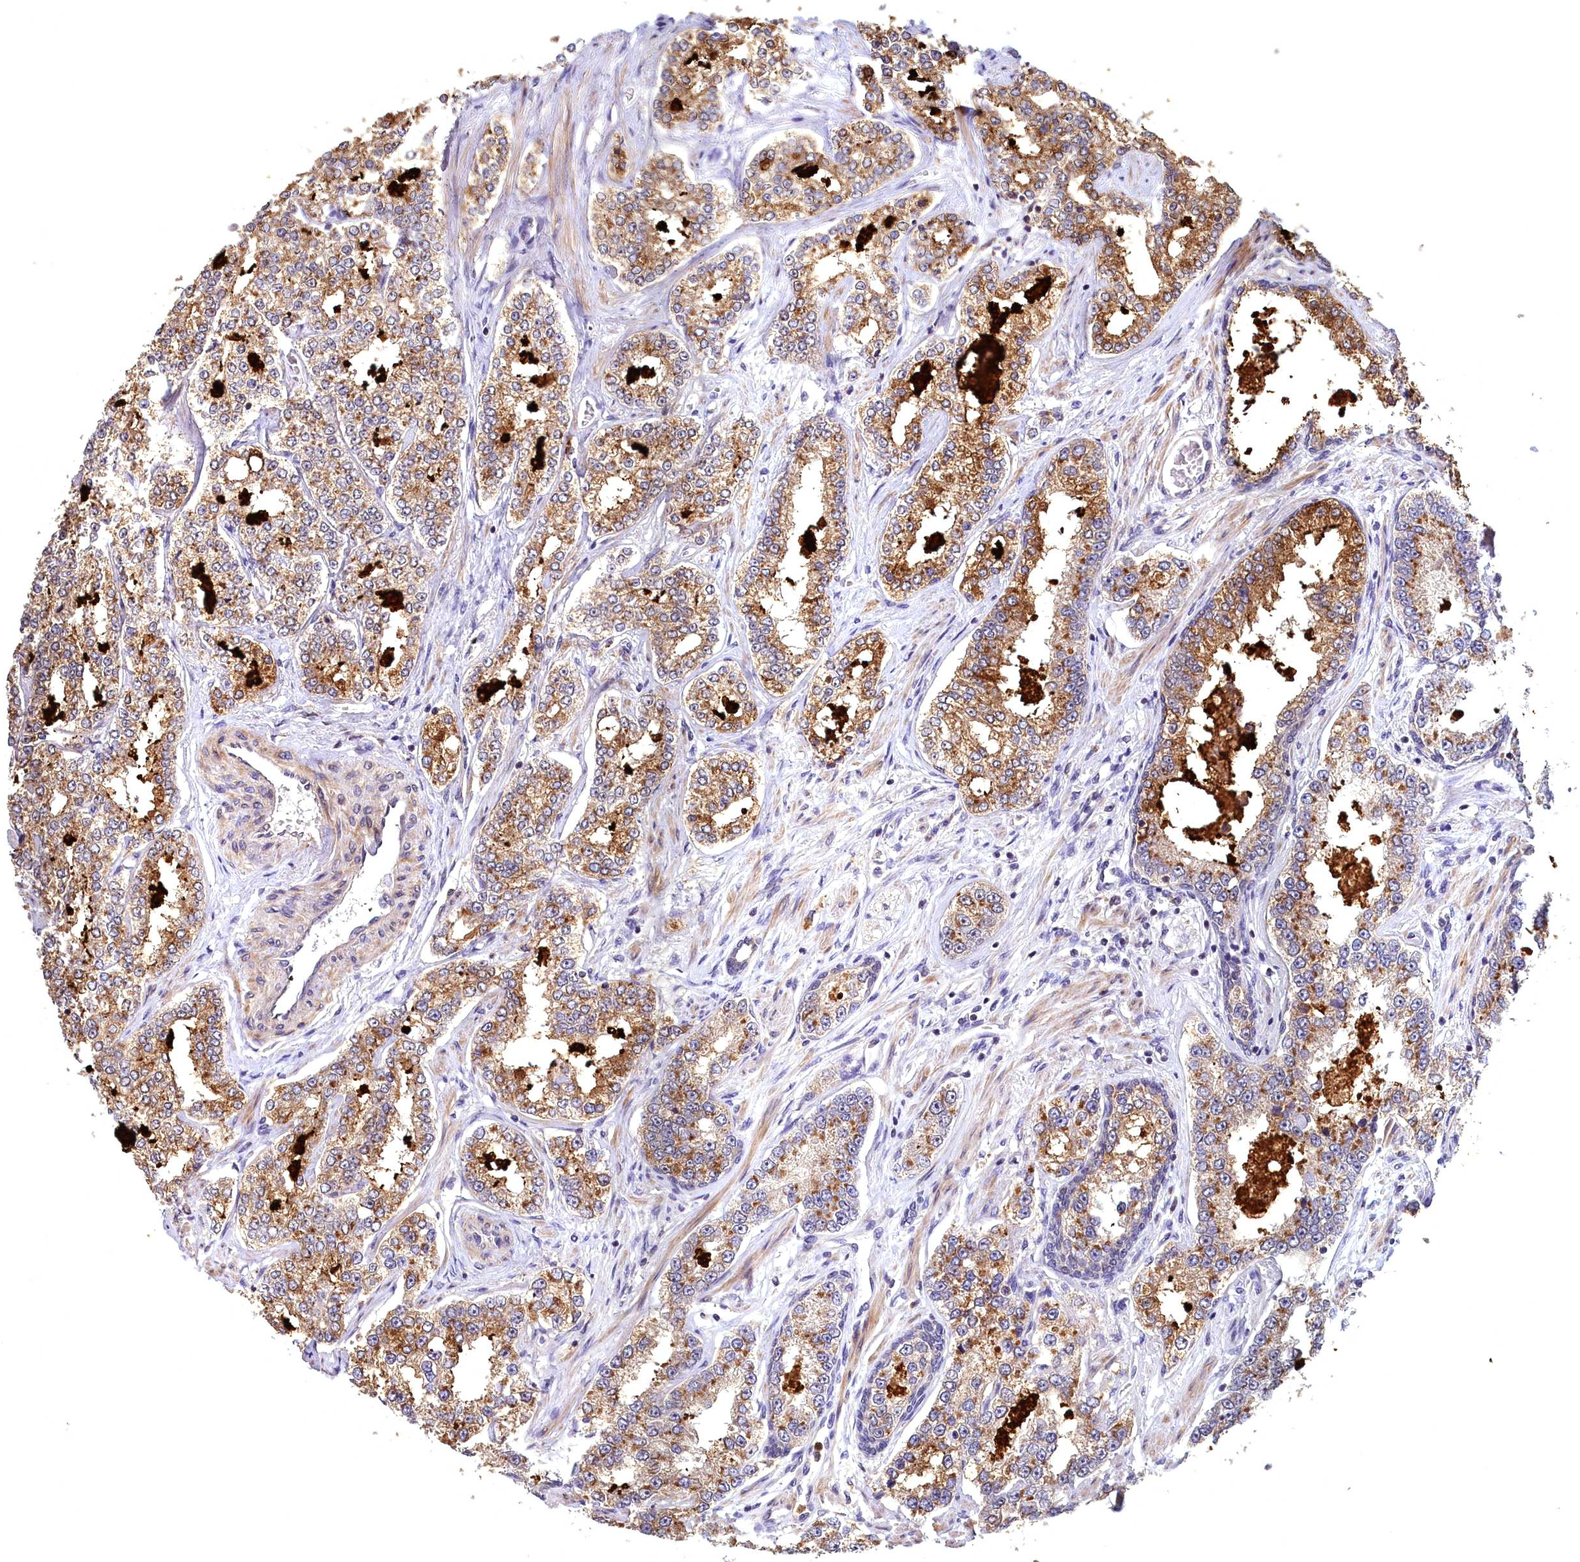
{"staining": {"intensity": "moderate", "quantity": ">75%", "location": "cytoplasmic/membranous"}, "tissue": "prostate cancer", "cell_type": "Tumor cells", "image_type": "cancer", "snomed": [{"axis": "morphology", "description": "Normal tissue, NOS"}, {"axis": "morphology", "description": "Adenocarcinoma, High grade"}, {"axis": "topography", "description": "Prostate"}], "caption": "A brown stain shows moderate cytoplasmic/membranous positivity of a protein in prostate high-grade adenocarcinoma tumor cells. (DAB IHC with brightfield microscopy, high magnification).", "gene": "EPB41L4B", "patient": {"sex": "male", "age": 83}}